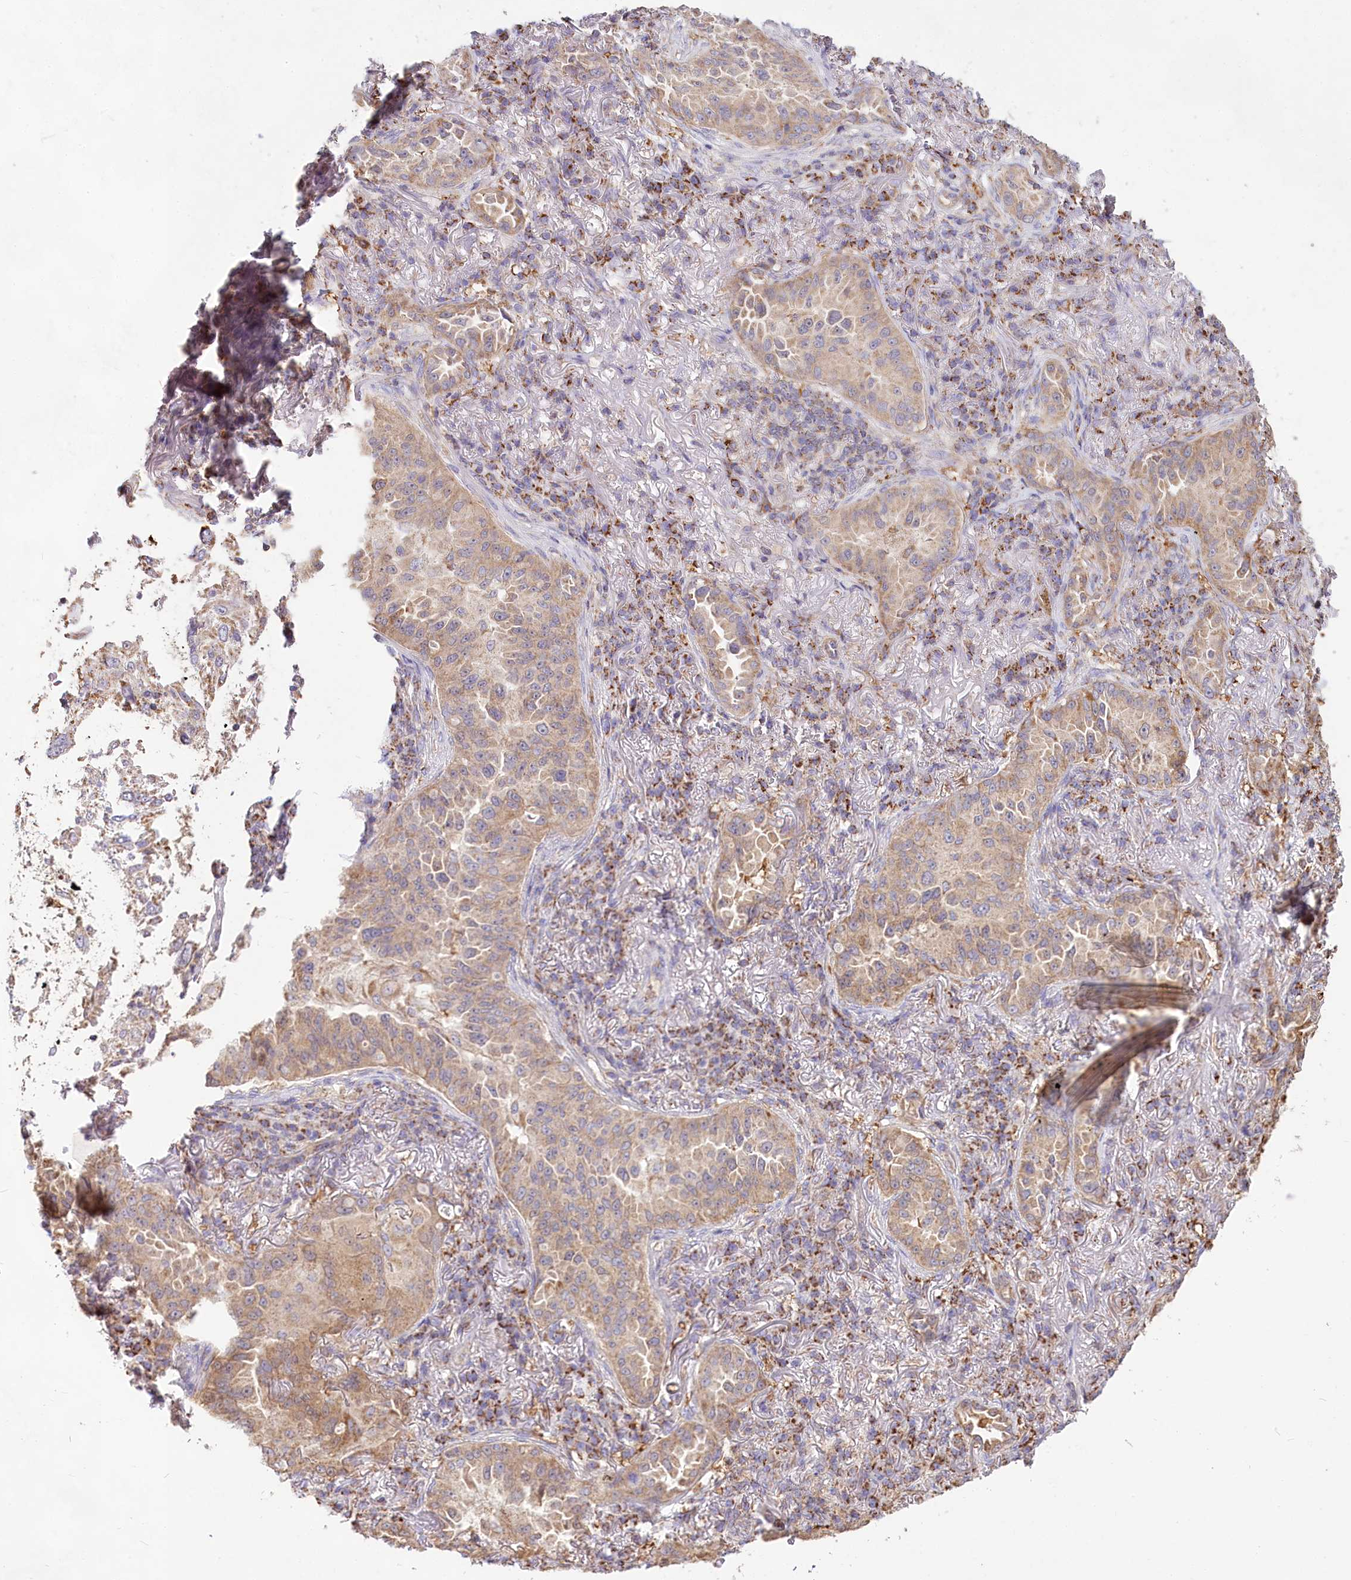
{"staining": {"intensity": "weak", "quantity": ">75%", "location": "cytoplasmic/membranous"}, "tissue": "lung cancer", "cell_type": "Tumor cells", "image_type": "cancer", "snomed": [{"axis": "morphology", "description": "Adenocarcinoma, NOS"}, {"axis": "topography", "description": "Lung"}], "caption": "Weak cytoplasmic/membranous protein staining is present in approximately >75% of tumor cells in lung cancer (adenocarcinoma). The protein of interest is shown in brown color, while the nuclei are stained blue.", "gene": "TASOR2", "patient": {"sex": "female", "age": 69}}